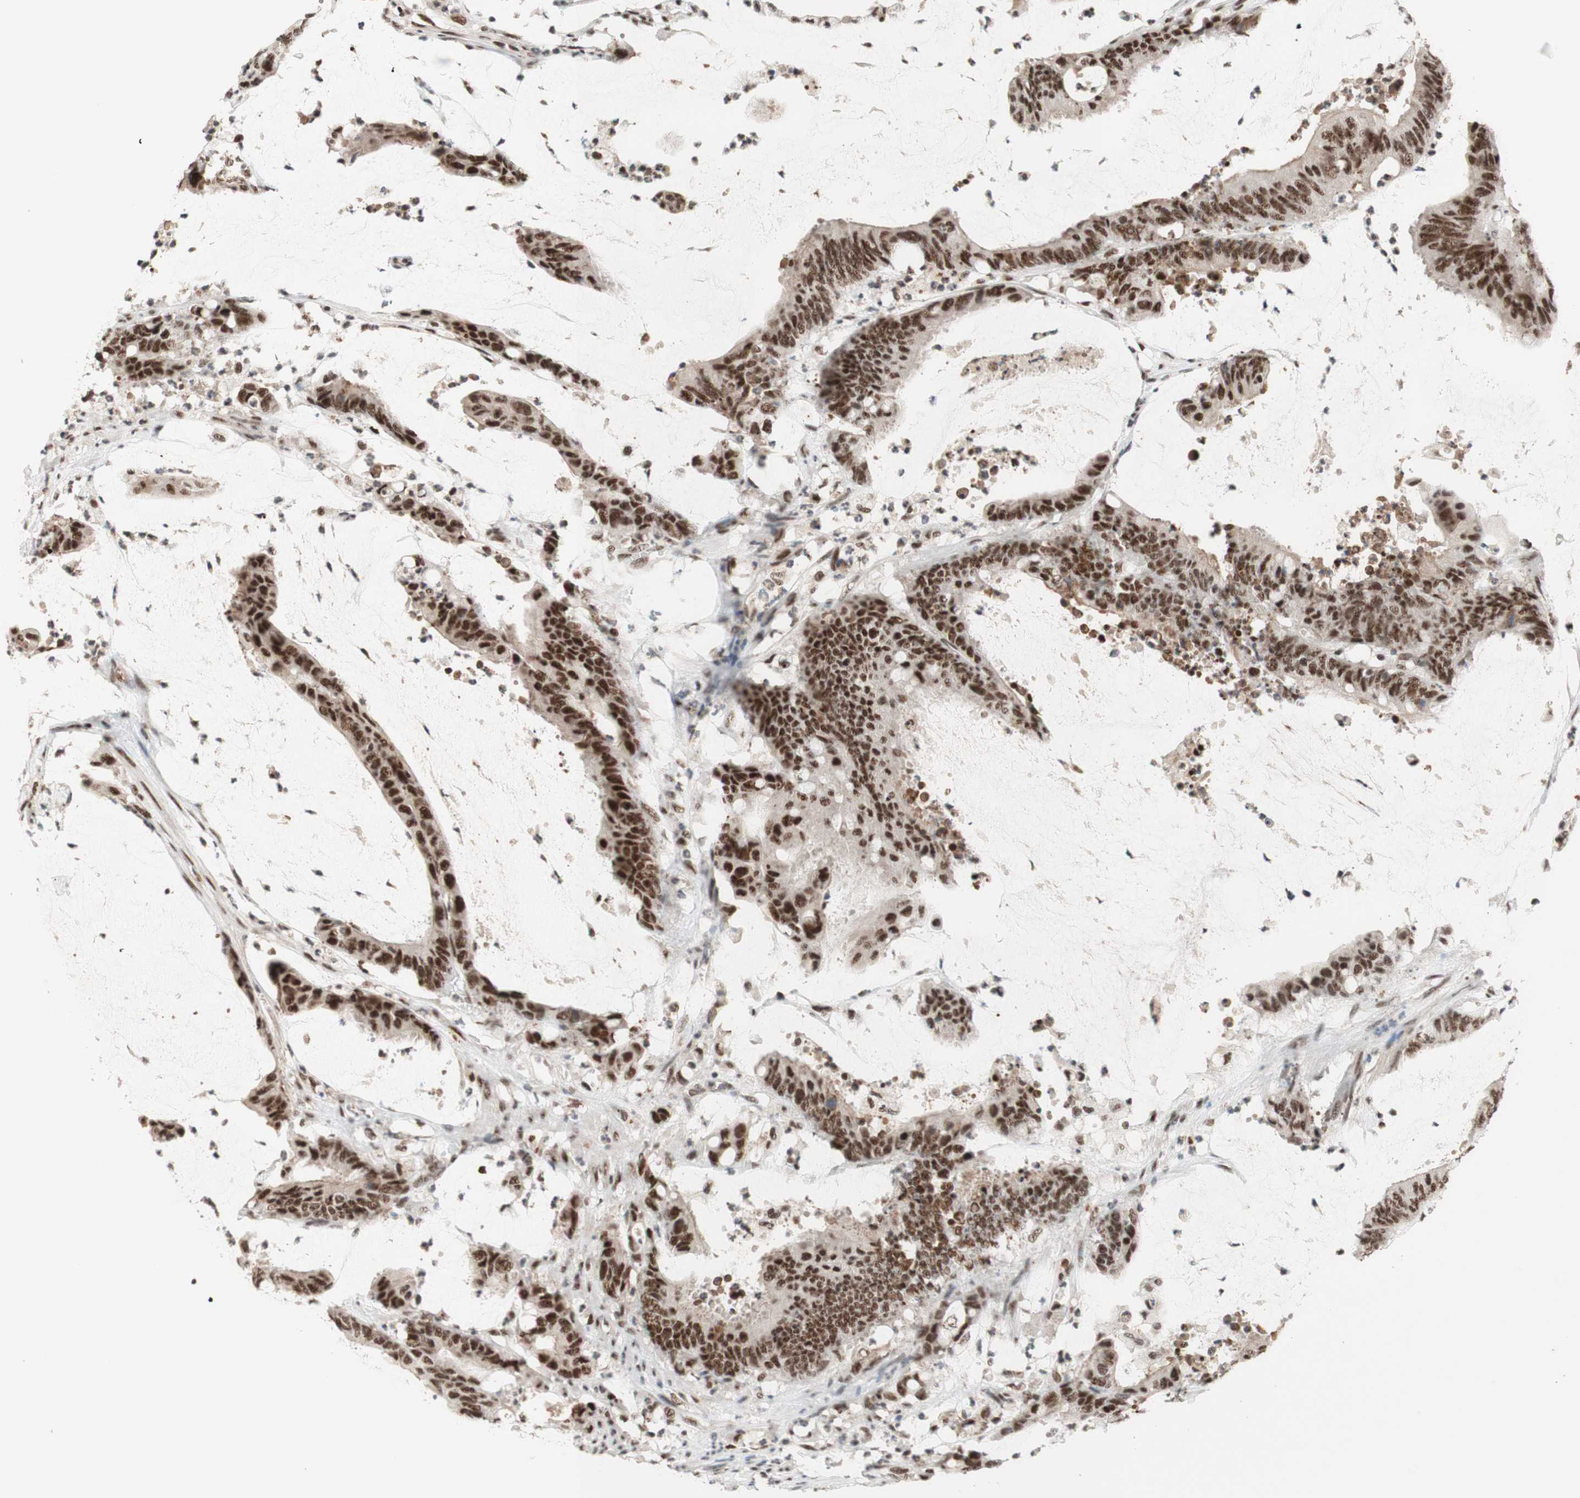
{"staining": {"intensity": "strong", "quantity": ">75%", "location": "nuclear"}, "tissue": "colorectal cancer", "cell_type": "Tumor cells", "image_type": "cancer", "snomed": [{"axis": "morphology", "description": "Adenocarcinoma, NOS"}, {"axis": "topography", "description": "Rectum"}], "caption": "Immunohistochemistry image of neoplastic tissue: human adenocarcinoma (colorectal) stained using IHC demonstrates high levels of strong protein expression localized specifically in the nuclear of tumor cells, appearing as a nuclear brown color.", "gene": "PRPF19", "patient": {"sex": "female", "age": 66}}